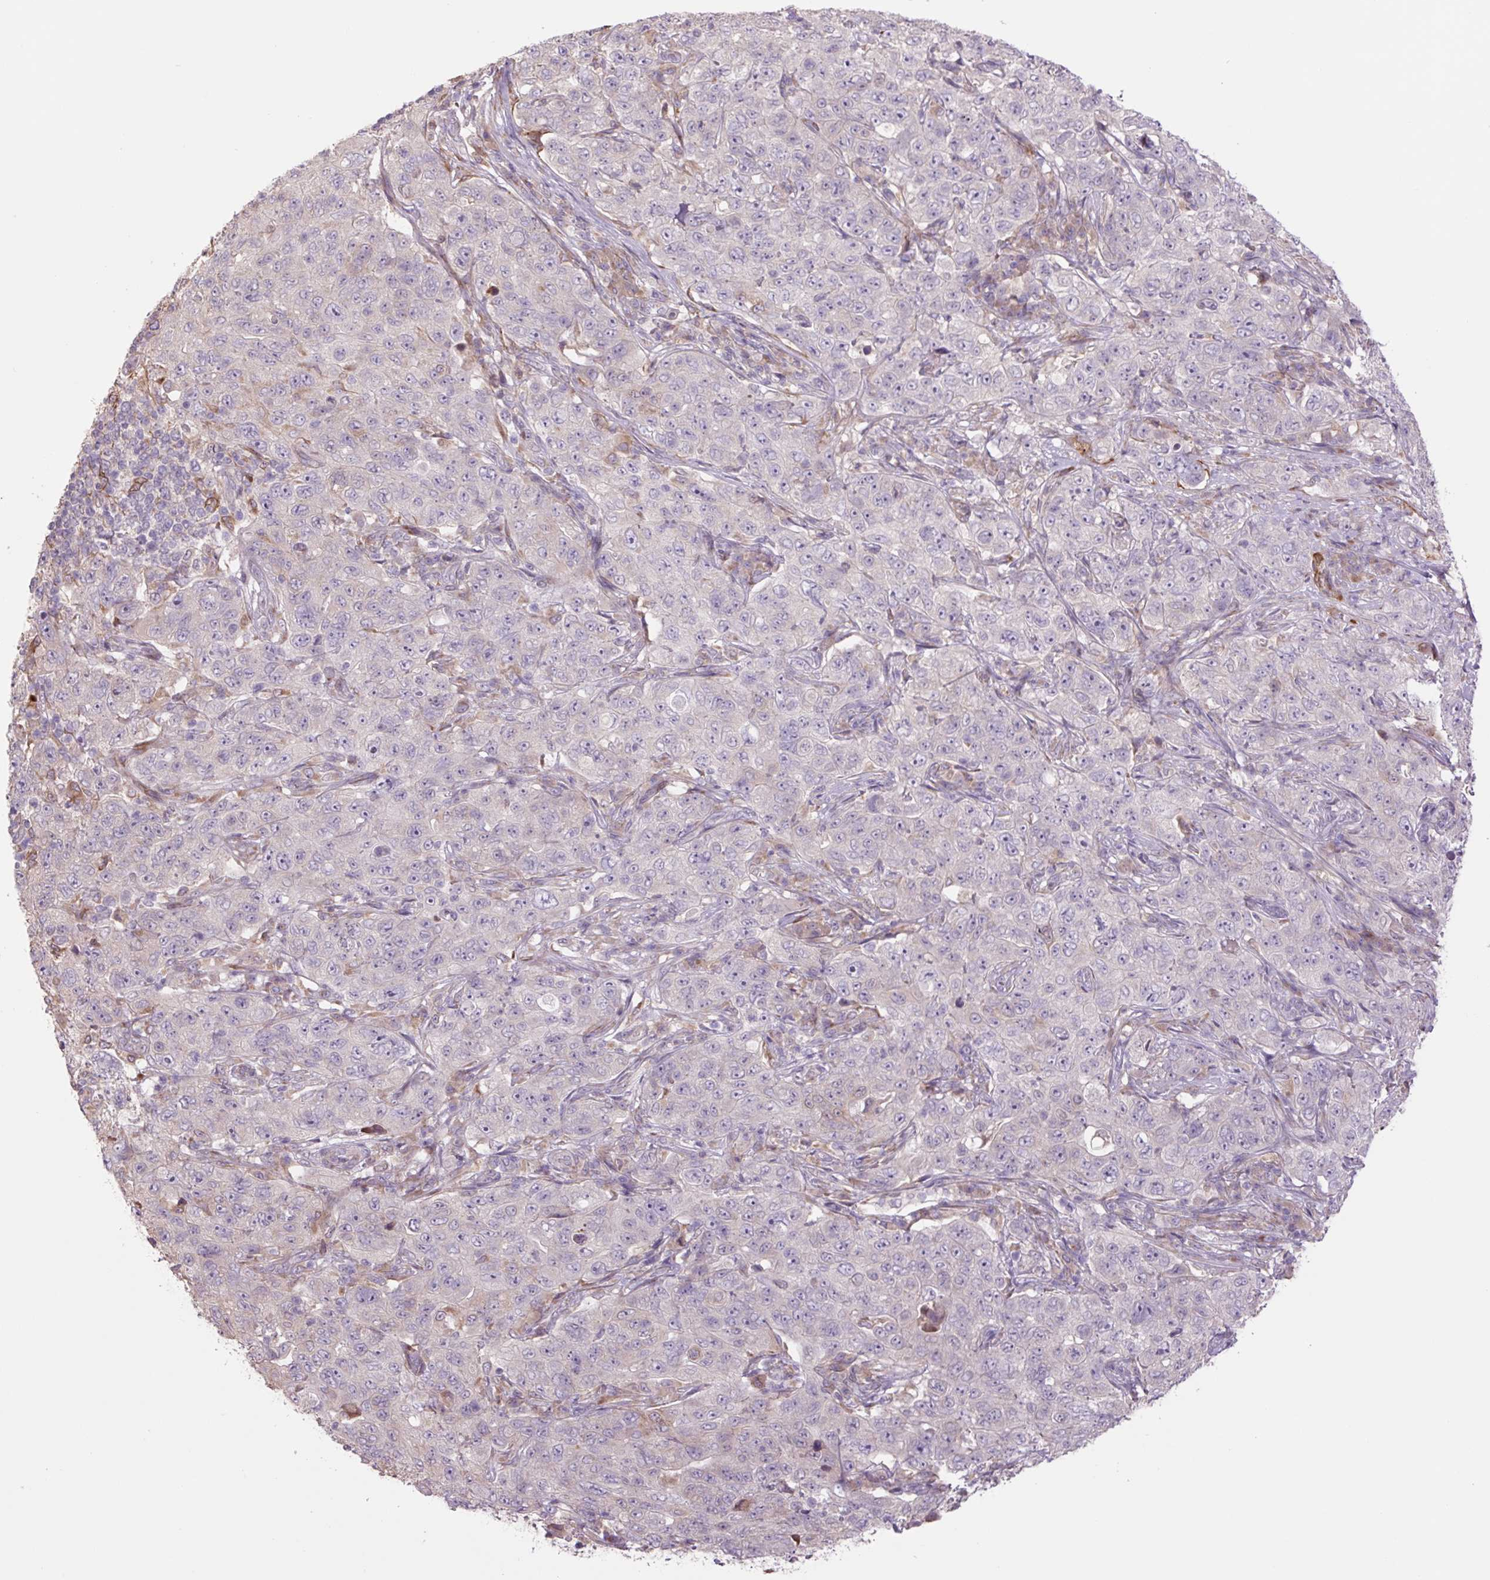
{"staining": {"intensity": "negative", "quantity": "none", "location": "none"}, "tissue": "pancreatic cancer", "cell_type": "Tumor cells", "image_type": "cancer", "snomed": [{"axis": "morphology", "description": "Adenocarcinoma, NOS"}, {"axis": "topography", "description": "Pancreas"}], "caption": "The photomicrograph displays no staining of tumor cells in pancreatic adenocarcinoma.", "gene": "PLA2G4A", "patient": {"sex": "male", "age": 68}}